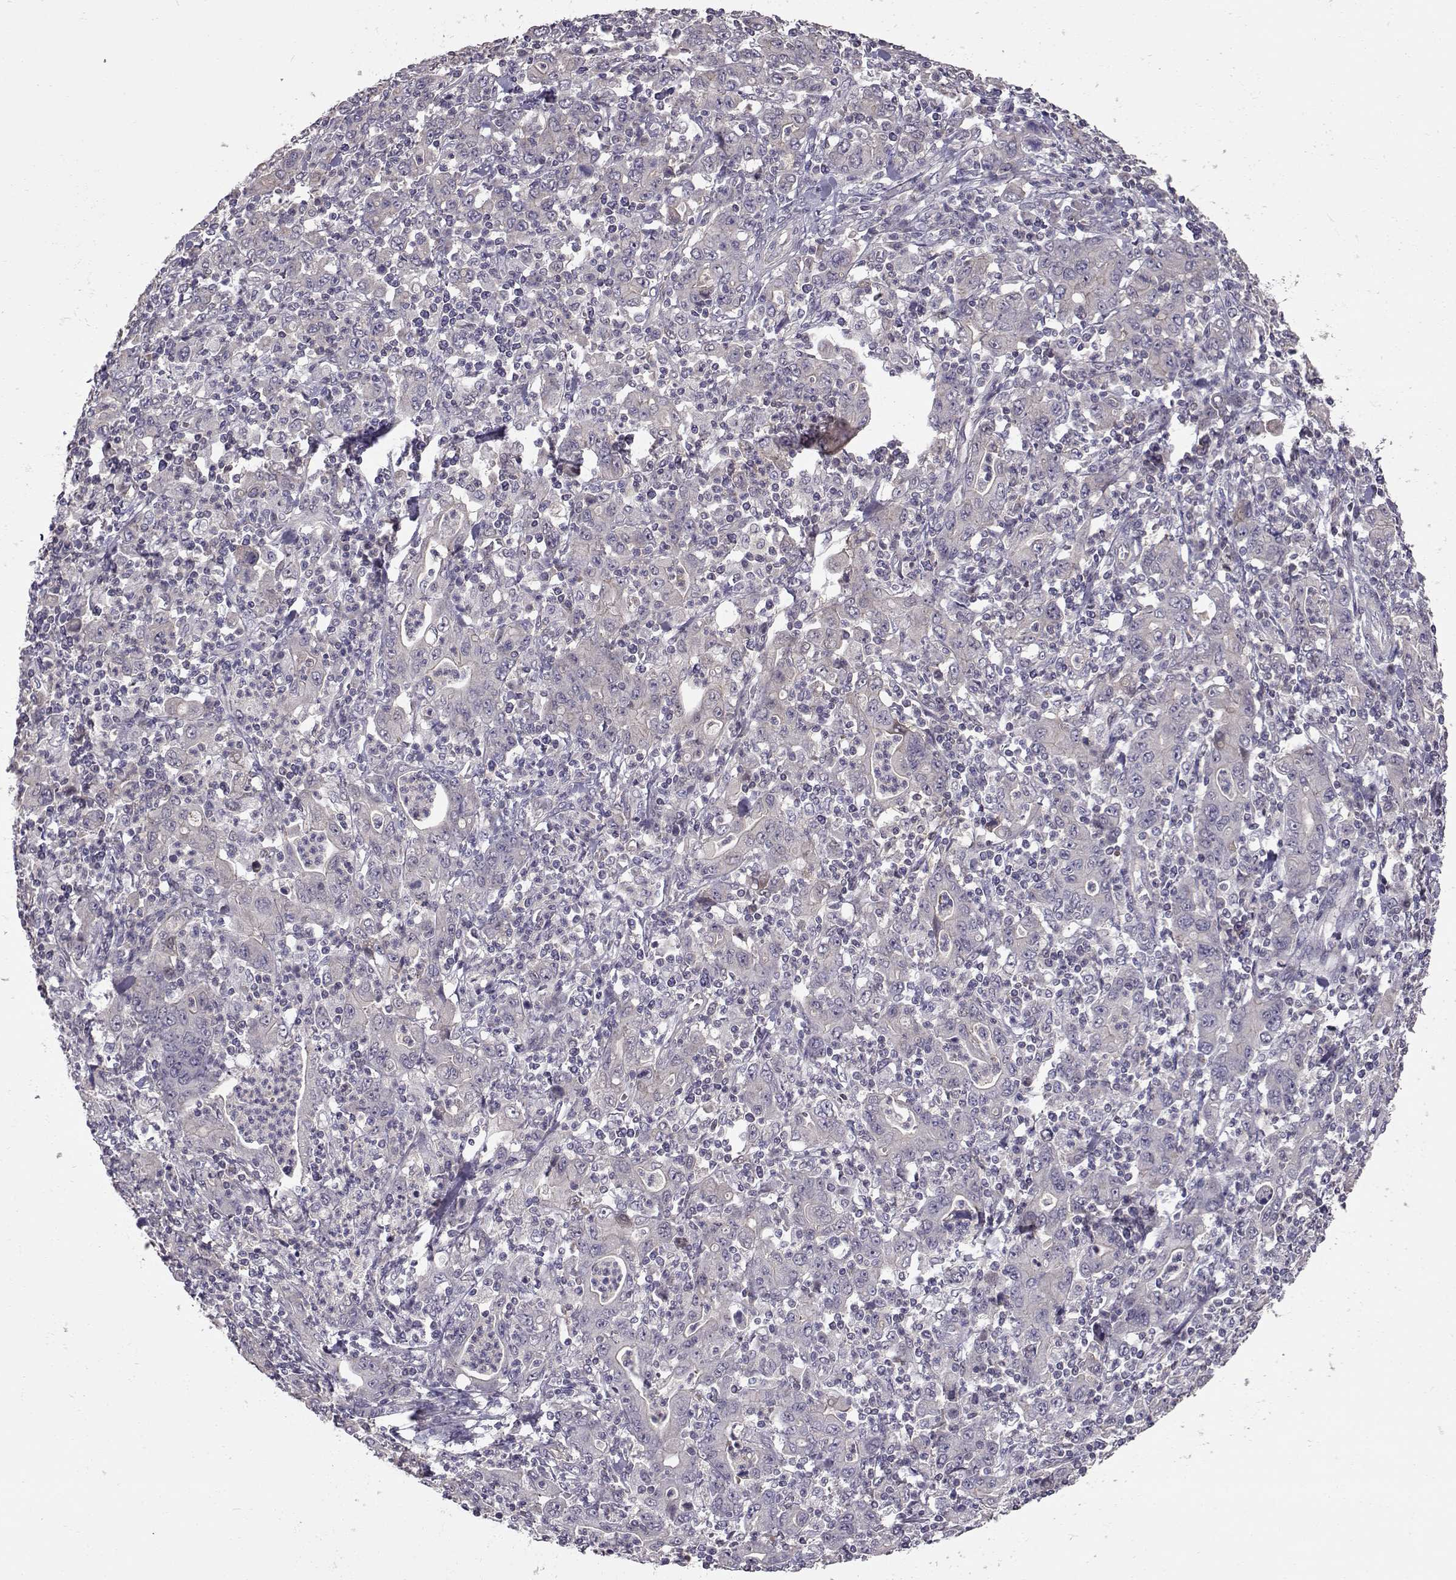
{"staining": {"intensity": "negative", "quantity": "none", "location": "none"}, "tissue": "stomach cancer", "cell_type": "Tumor cells", "image_type": "cancer", "snomed": [{"axis": "morphology", "description": "Adenocarcinoma, NOS"}, {"axis": "topography", "description": "Stomach, upper"}], "caption": "This is an immunohistochemistry micrograph of stomach adenocarcinoma. There is no positivity in tumor cells.", "gene": "NCAM2", "patient": {"sex": "male", "age": 69}}